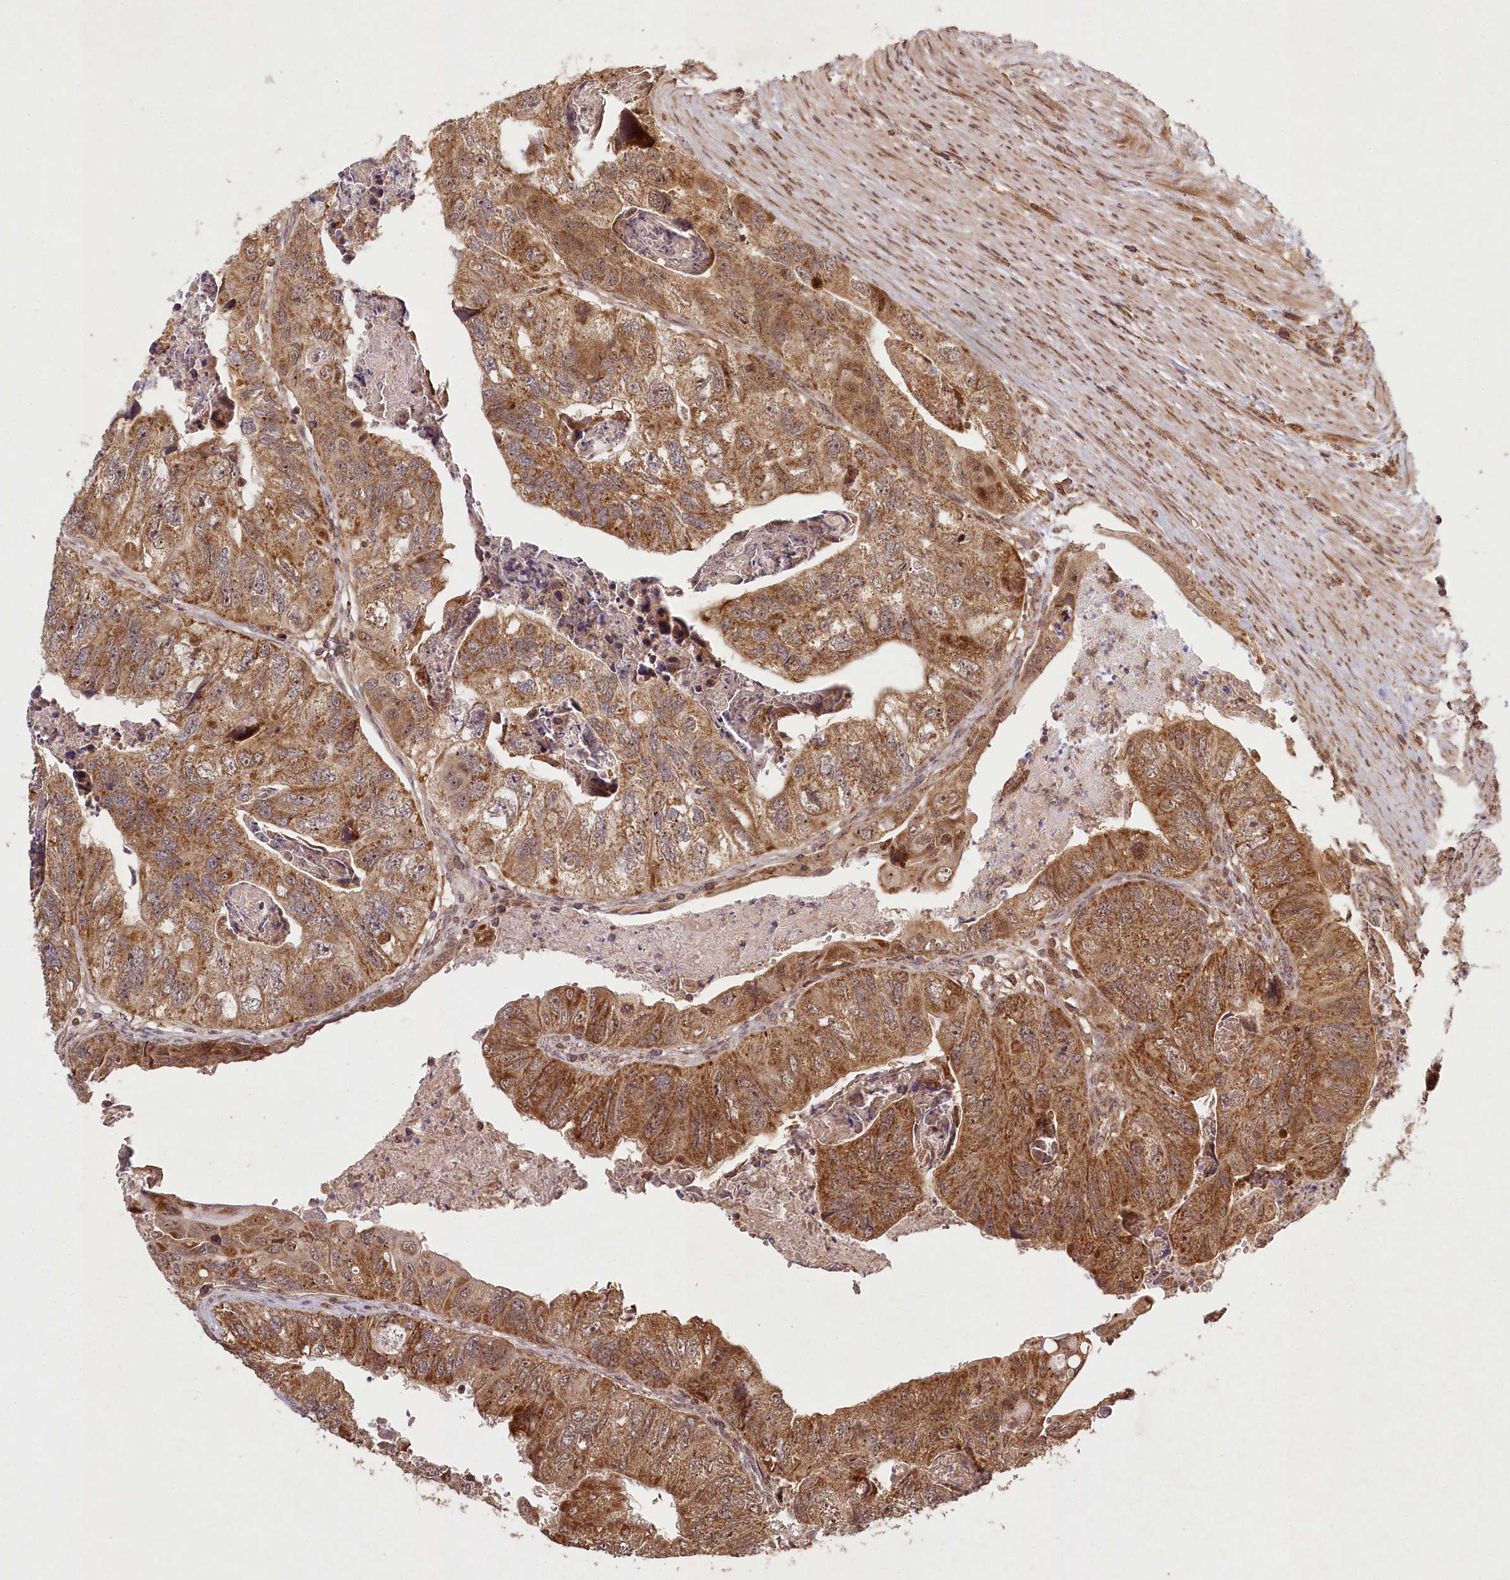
{"staining": {"intensity": "strong", "quantity": ">75%", "location": "cytoplasmic/membranous"}, "tissue": "colorectal cancer", "cell_type": "Tumor cells", "image_type": "cancer", "snomed": [{"axis": "morphology", "description": "Adenocarcinoma, NOS"}, {"axis": "topography", "description": "Rectum"}], "caption": "A micrograph showing strong cytoplasmic/membranous expression in about >75% of tumor cells in adenocarcinoma (colorectal), as visualized by brown immunohistochemical staining.", "gene": "MICU1", "patient": {"sex": "male", "age": 63}}